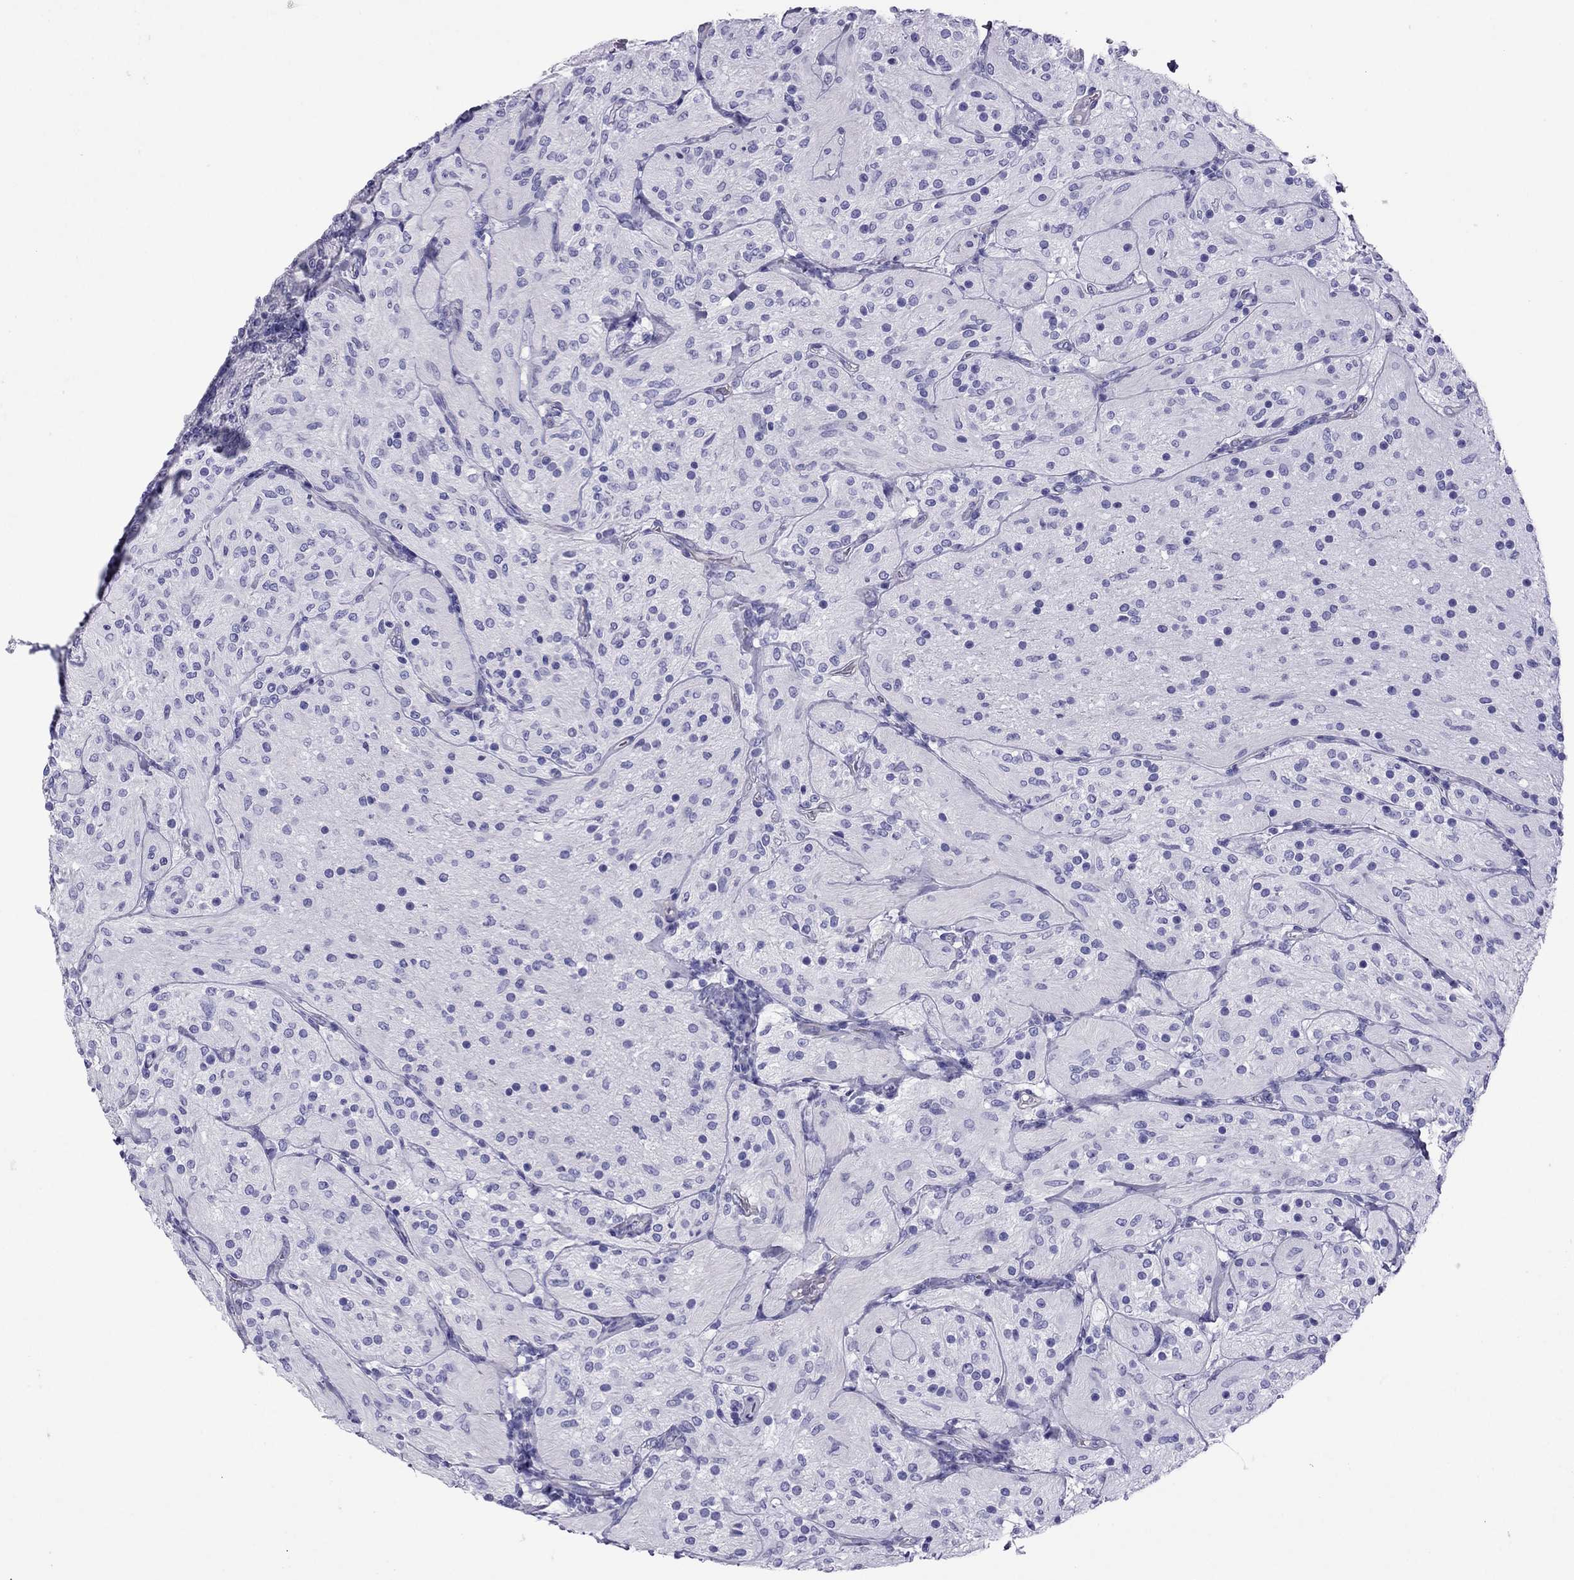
{"staining": {"intensity": "negative", "quantity": "none", "location": "none"}, "tissue": "glioma", "cell_type": "Tumor cells", "image_type": "cancer", "snomed": [{"axis": "morphology", "description": "Glioma, malignant, Low grade"}, {"axis": "topography", "description": "Brain"}], "caption": "Tumor cells are negative for protein expression in human malignant glioma (low-grade).", "gene": "MYL11", "patient": {"sex": "male", "age": 3}}